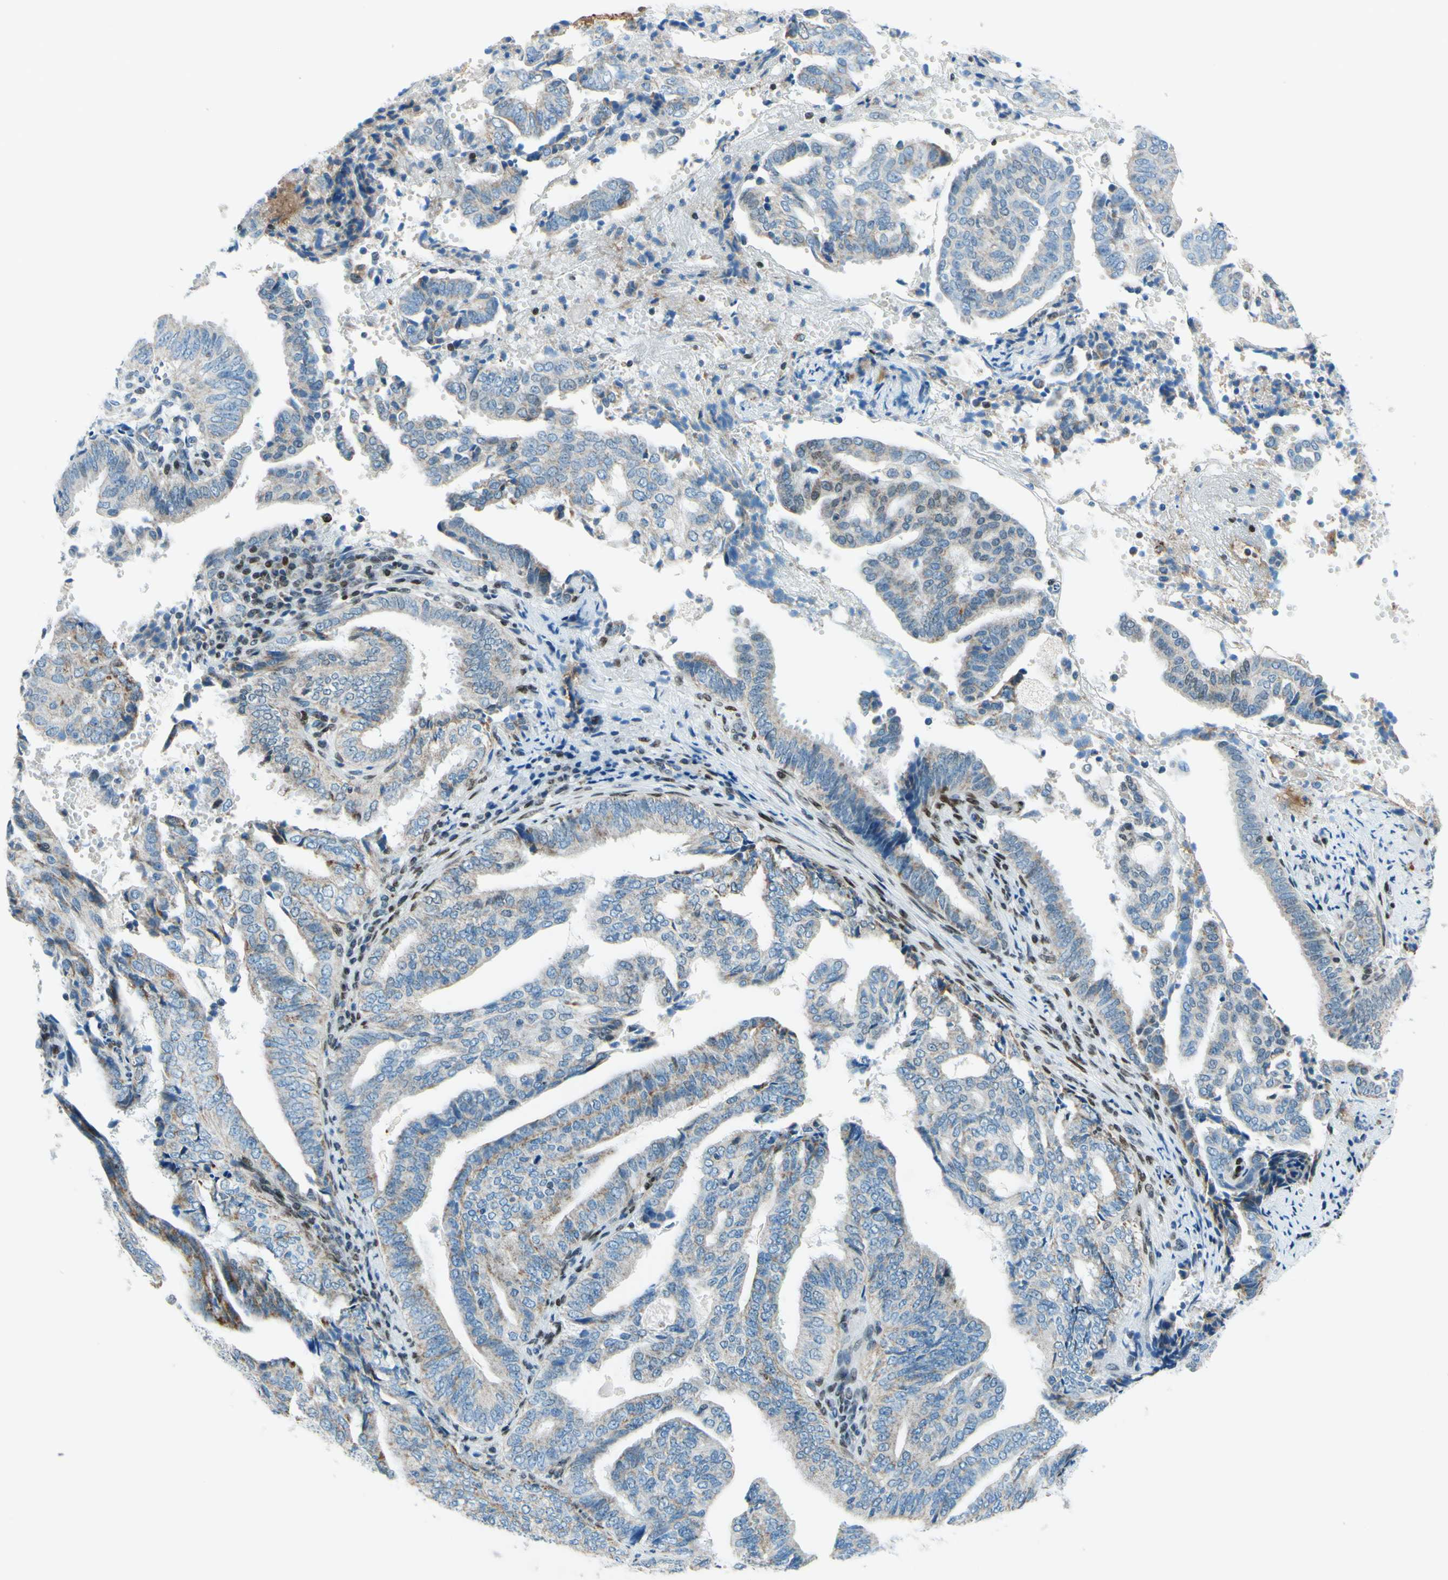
{"staining": {"intensity": "weak", "quantity": ">75%", "location": "cytoplasmic/membranous"}, "tissue": "endometrial cancer", "cell_type": "Tumor cells", "image_type": "cancer", "snomed": [{"axis": "morphology", "description": "Adenocarcinoma, NOS"}, {"axis": "topography", "description": "Endometrium"}], "caption": "A brown stain highlights weak cytoplasmic/membranous expression of a protein in human adenocarcinoma (endometrial) tumor cells.", "gene": "CBX7", "patient": {"sex": "female", "age": 58}}